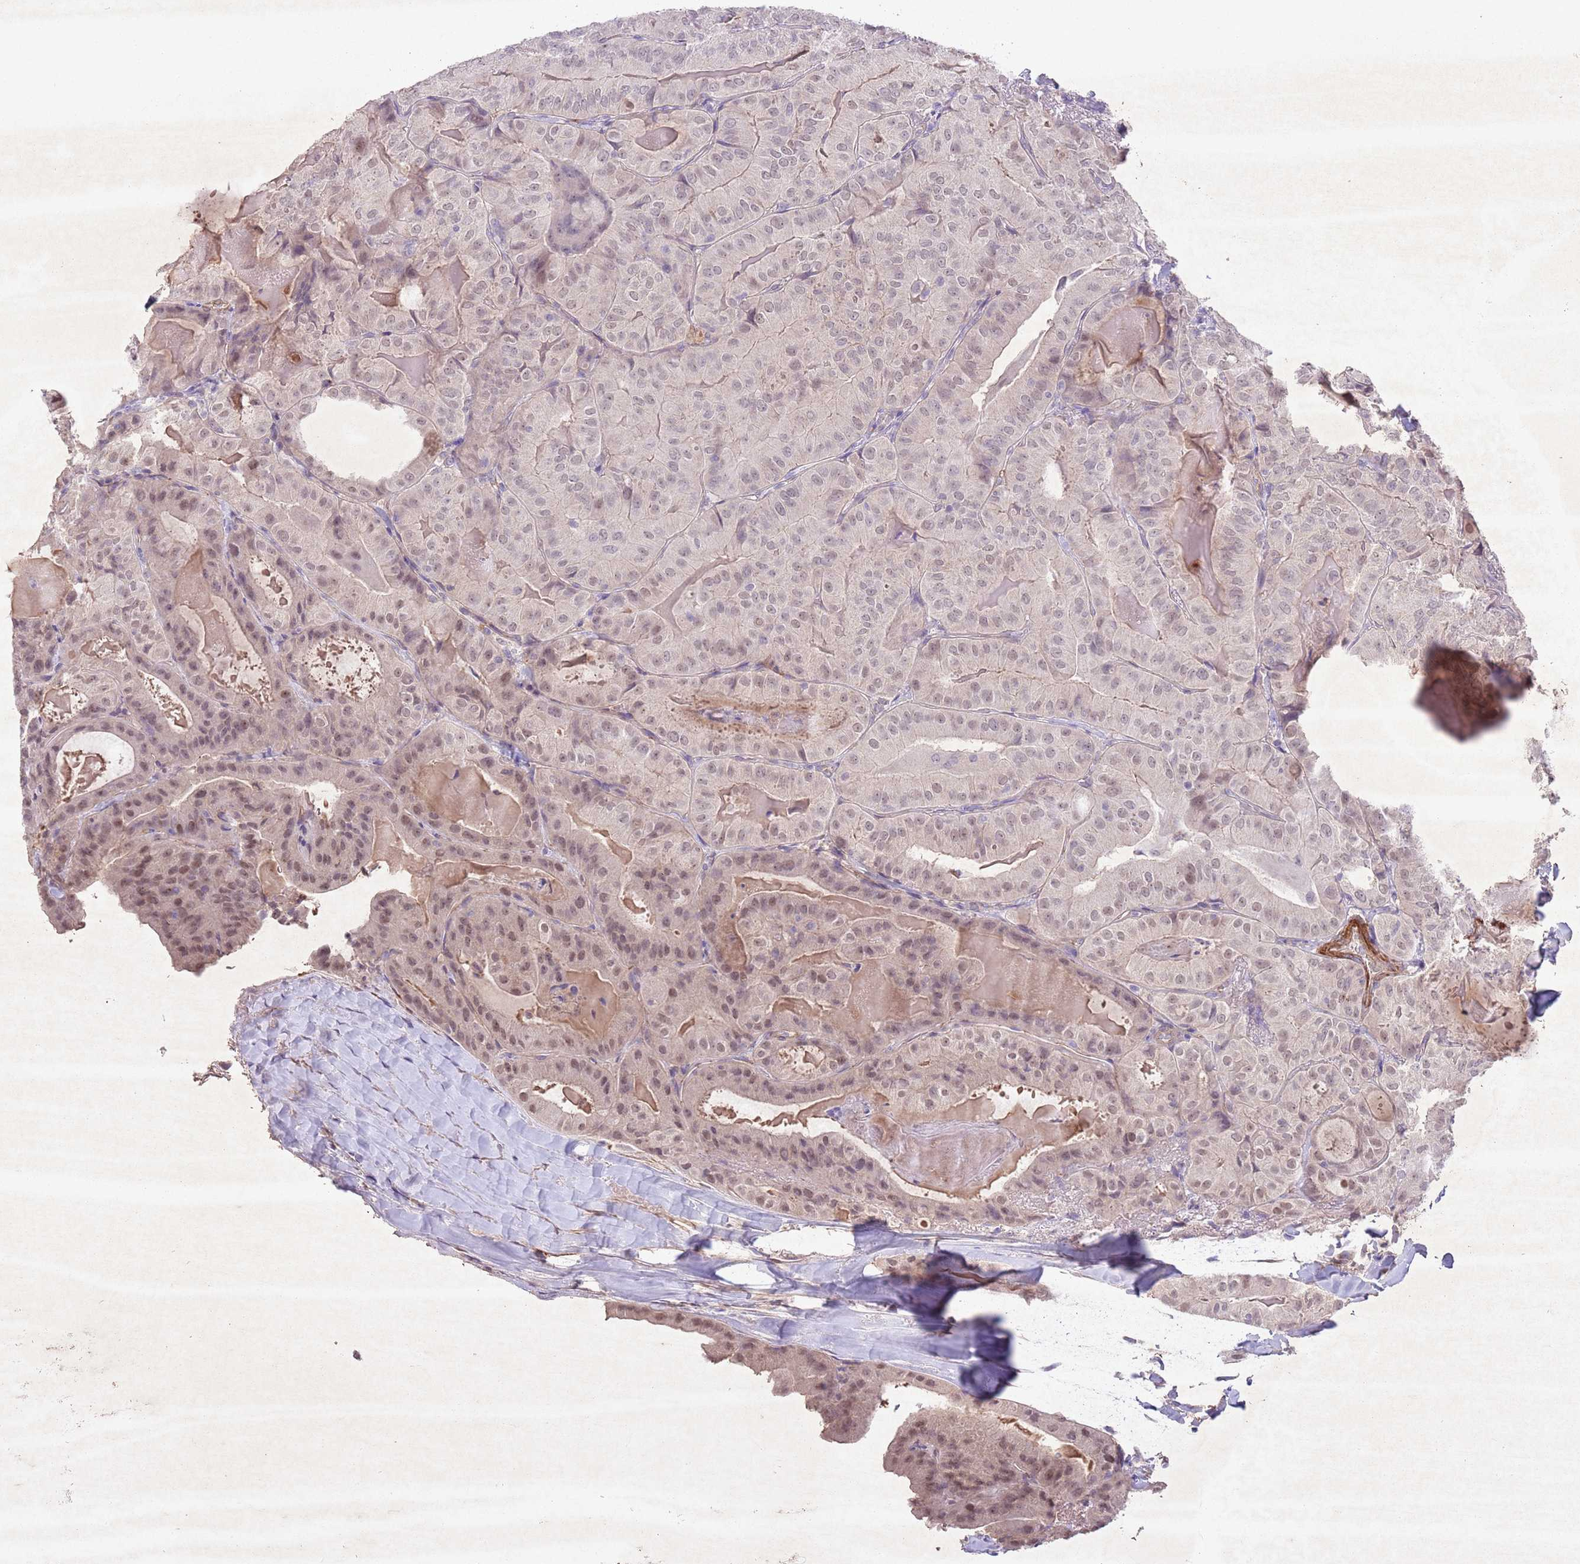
{"staining": {"intensity": "moderate", "quantity": "25%-75%", "location": "nuclear"}, "tissue": "thyroid cancer", "cell_type": "Tumor cells", "image_type": "cancer", "snomed": [{"axis": "morphology", "description": "Papillary adenocarcinoma, NOS"}, {"axis": "topography", "description": "Thyroid gland"}], "caption": "Moderate nuclear protein positivity is appreciated in approximately 25%-75% of tumor cells in thyroid cancer.", "gene": "CCNI", "patient": {"sex": "female", "age": 68}}